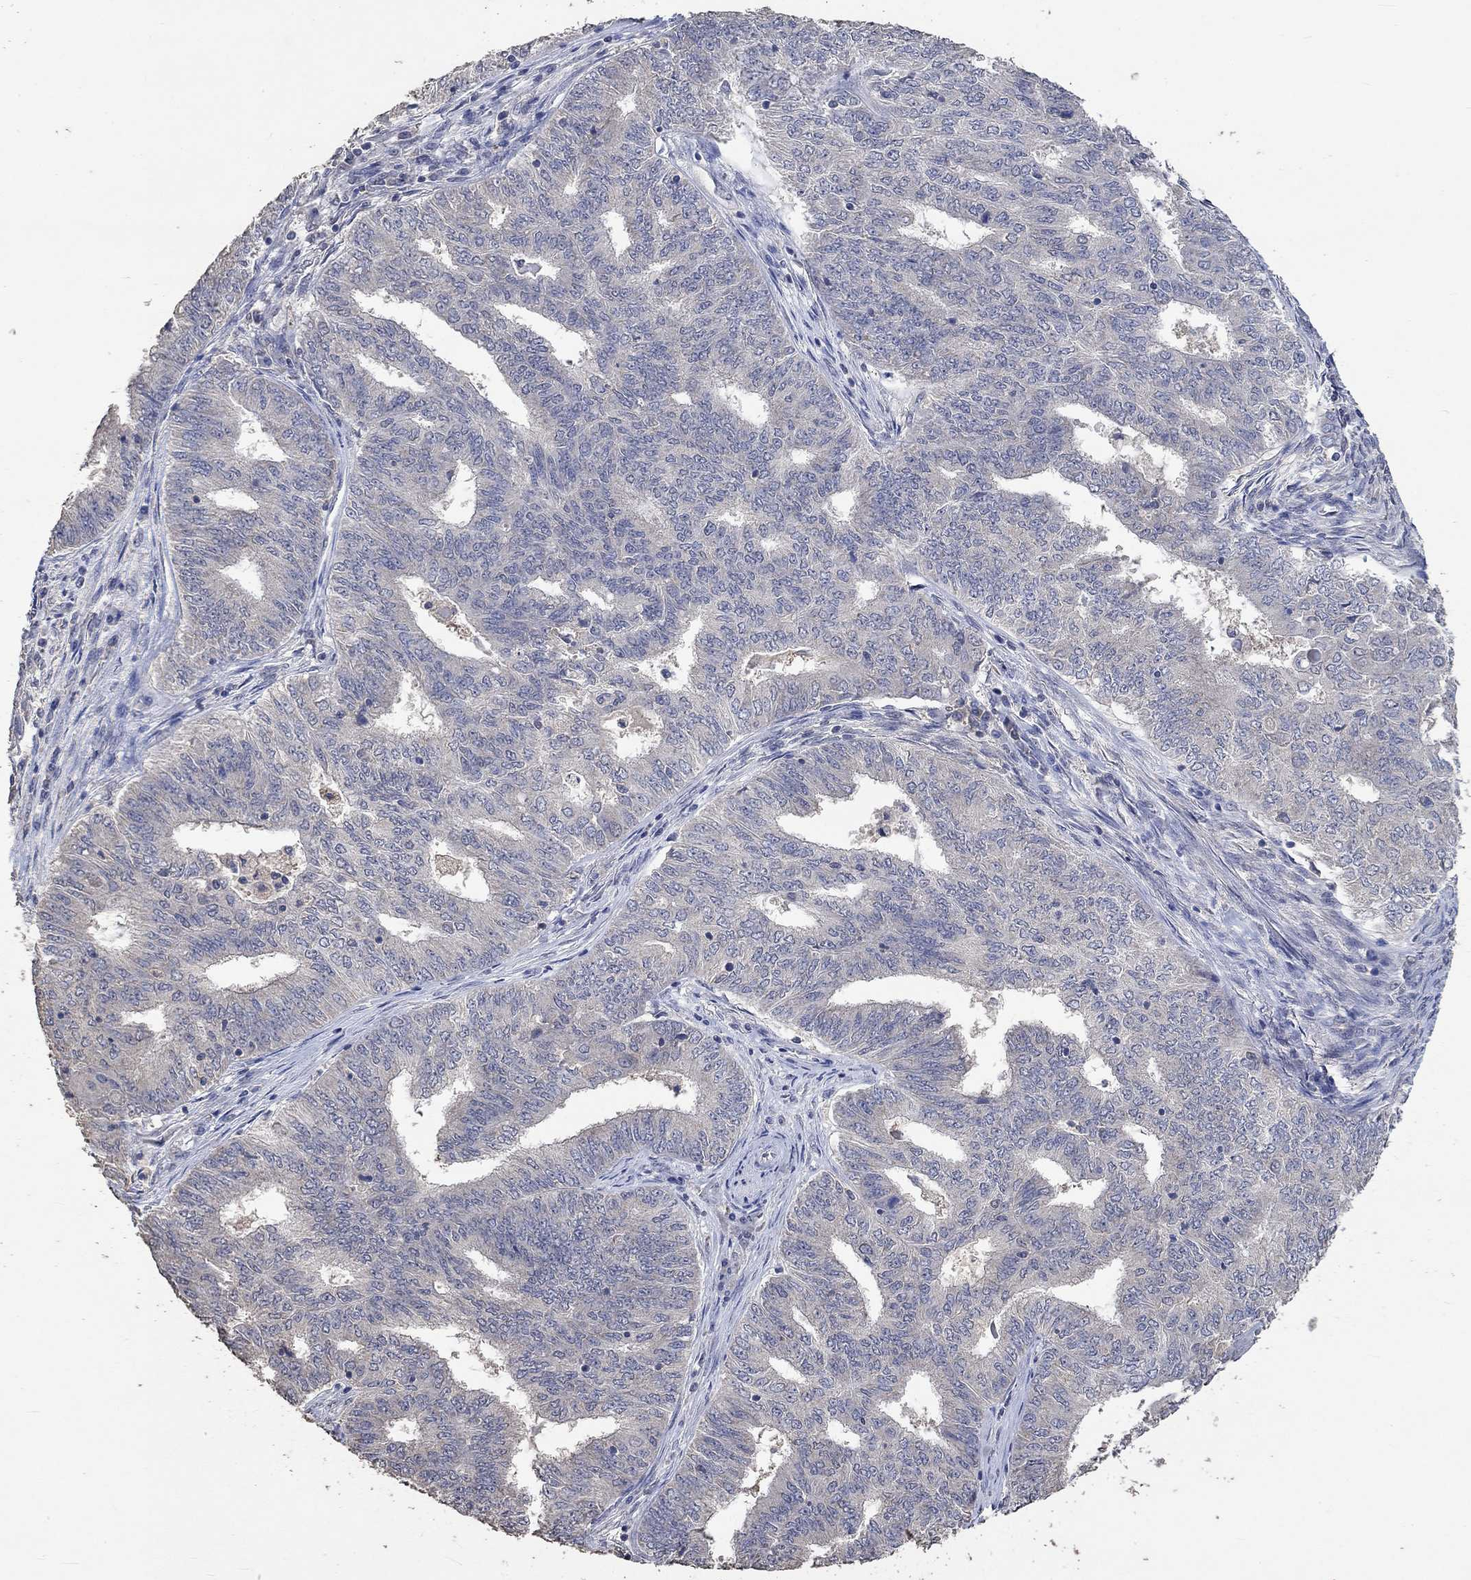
{"staining": {"intensity": "negative", "quantity": "none", "location": "none"}, "tissue": "endometrial cancer", "cell_type": "Tumor cells", "image_type": "cancer", "snomed": [{"axis": "morphology", "description": "Adenocarcinoma, NOS"}, {"axis": "topography", "description": "Endometrium"}], "caption": "Immunohistochemistry (IHC) of endometrial cancer reveals no expression in tumor cells.", "gene": "PTPN20", "patient": {"sex": "female", "age": 62}}